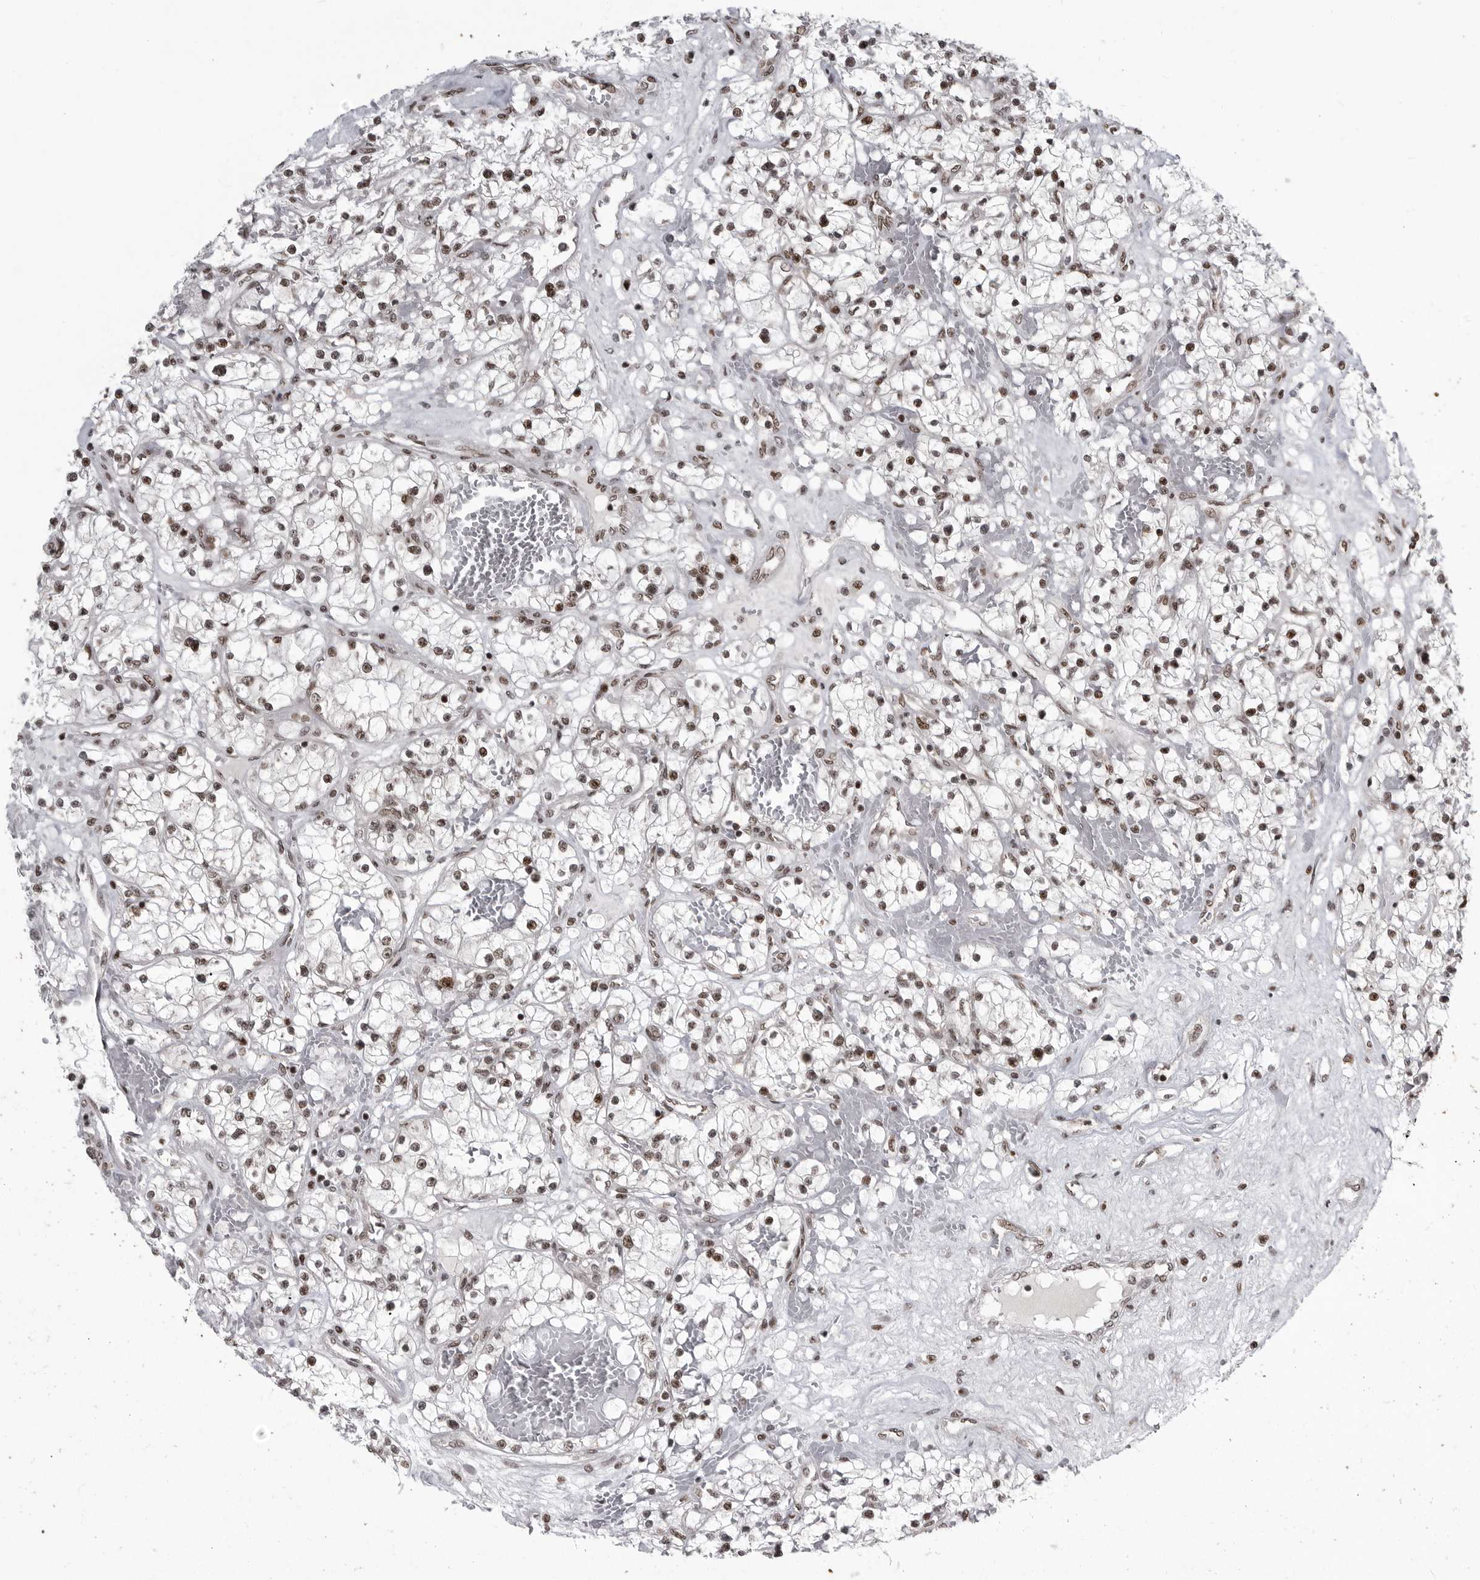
{"staining": {"intensity": "moderate", "quantity": ">75%", "location": "nuclear"}, "tissue": "renal cancer", "cell_type": "Tumor cells", "image_type": "cancer", "snomed": [{"axis": "morphology", "description": "Normal tissue, NOS"}, {"axis": "morphology", "description": "Adenocarcinoma, NOS"}, {"axis": "topography", "description": "Kidney"}], "caption": "Moderate nuclear positivity is appreciated in about >75% of tumor cells in adenocarcinoma (renal). The protein is stained brown, and the nuclei are stained in blue (DAB IHC with brightfield microscopy, high magnification).", "gene": "YAF2", "patient": {"sex": "male", "age": 68}}